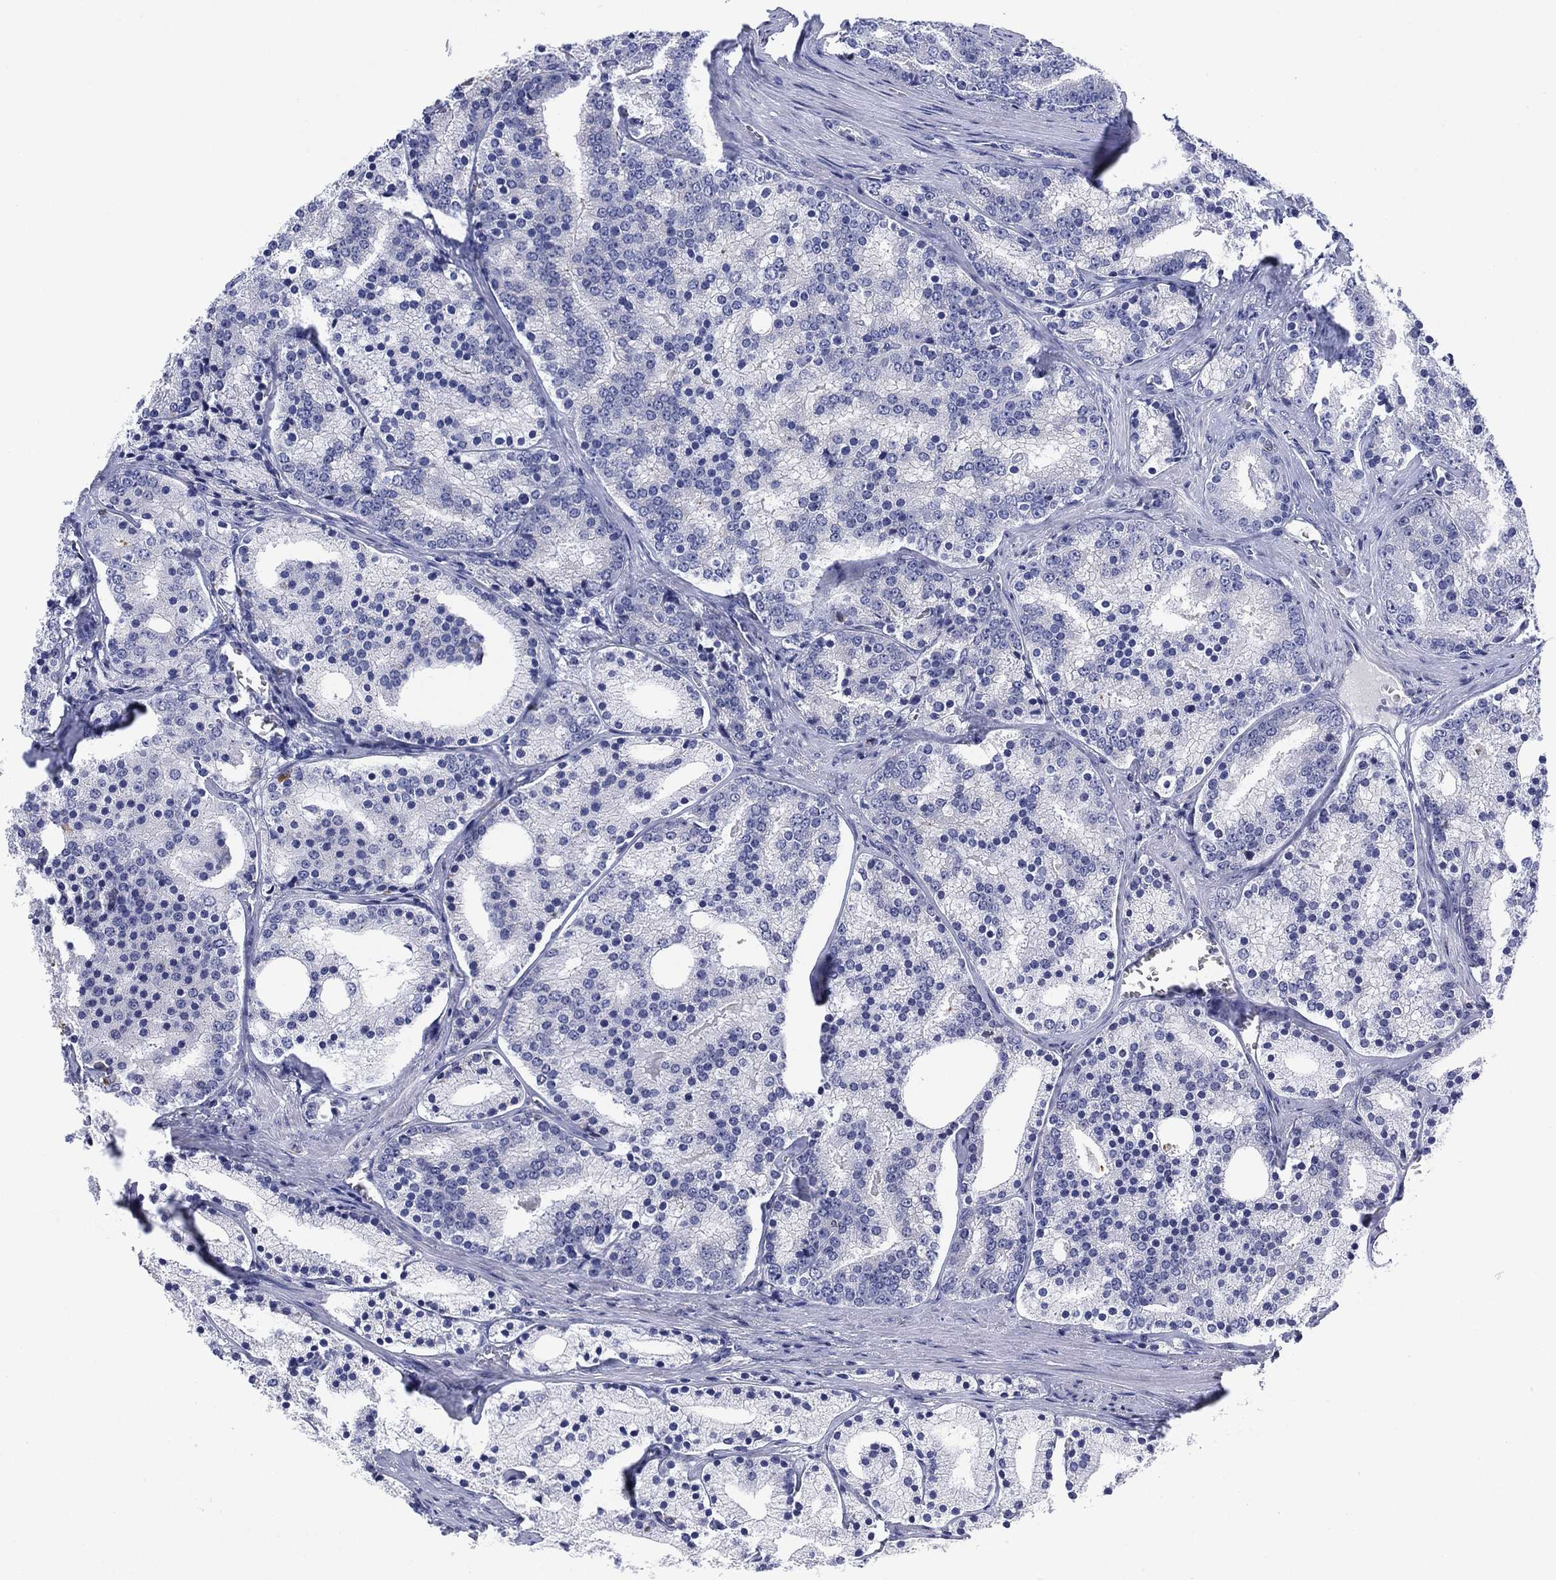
{"staining": {"intensity": "negative", "quantity": "none", "location": "none"}, "tissue": "prostate cancer", "cell_type": "Tumor cells", "image_type": "cancer", "snomed": [{"axis": "morphology", "description": "Adenocarcinoma, NOS"}, {"axis": "topography", "description": "Prostate"}], "caption": "The IHC histopathology image has no significant expression in tumor cells of prostate cancer tissue.", "gene": "CHRNA3", "patient": {"sex": "male", "age": 69}}